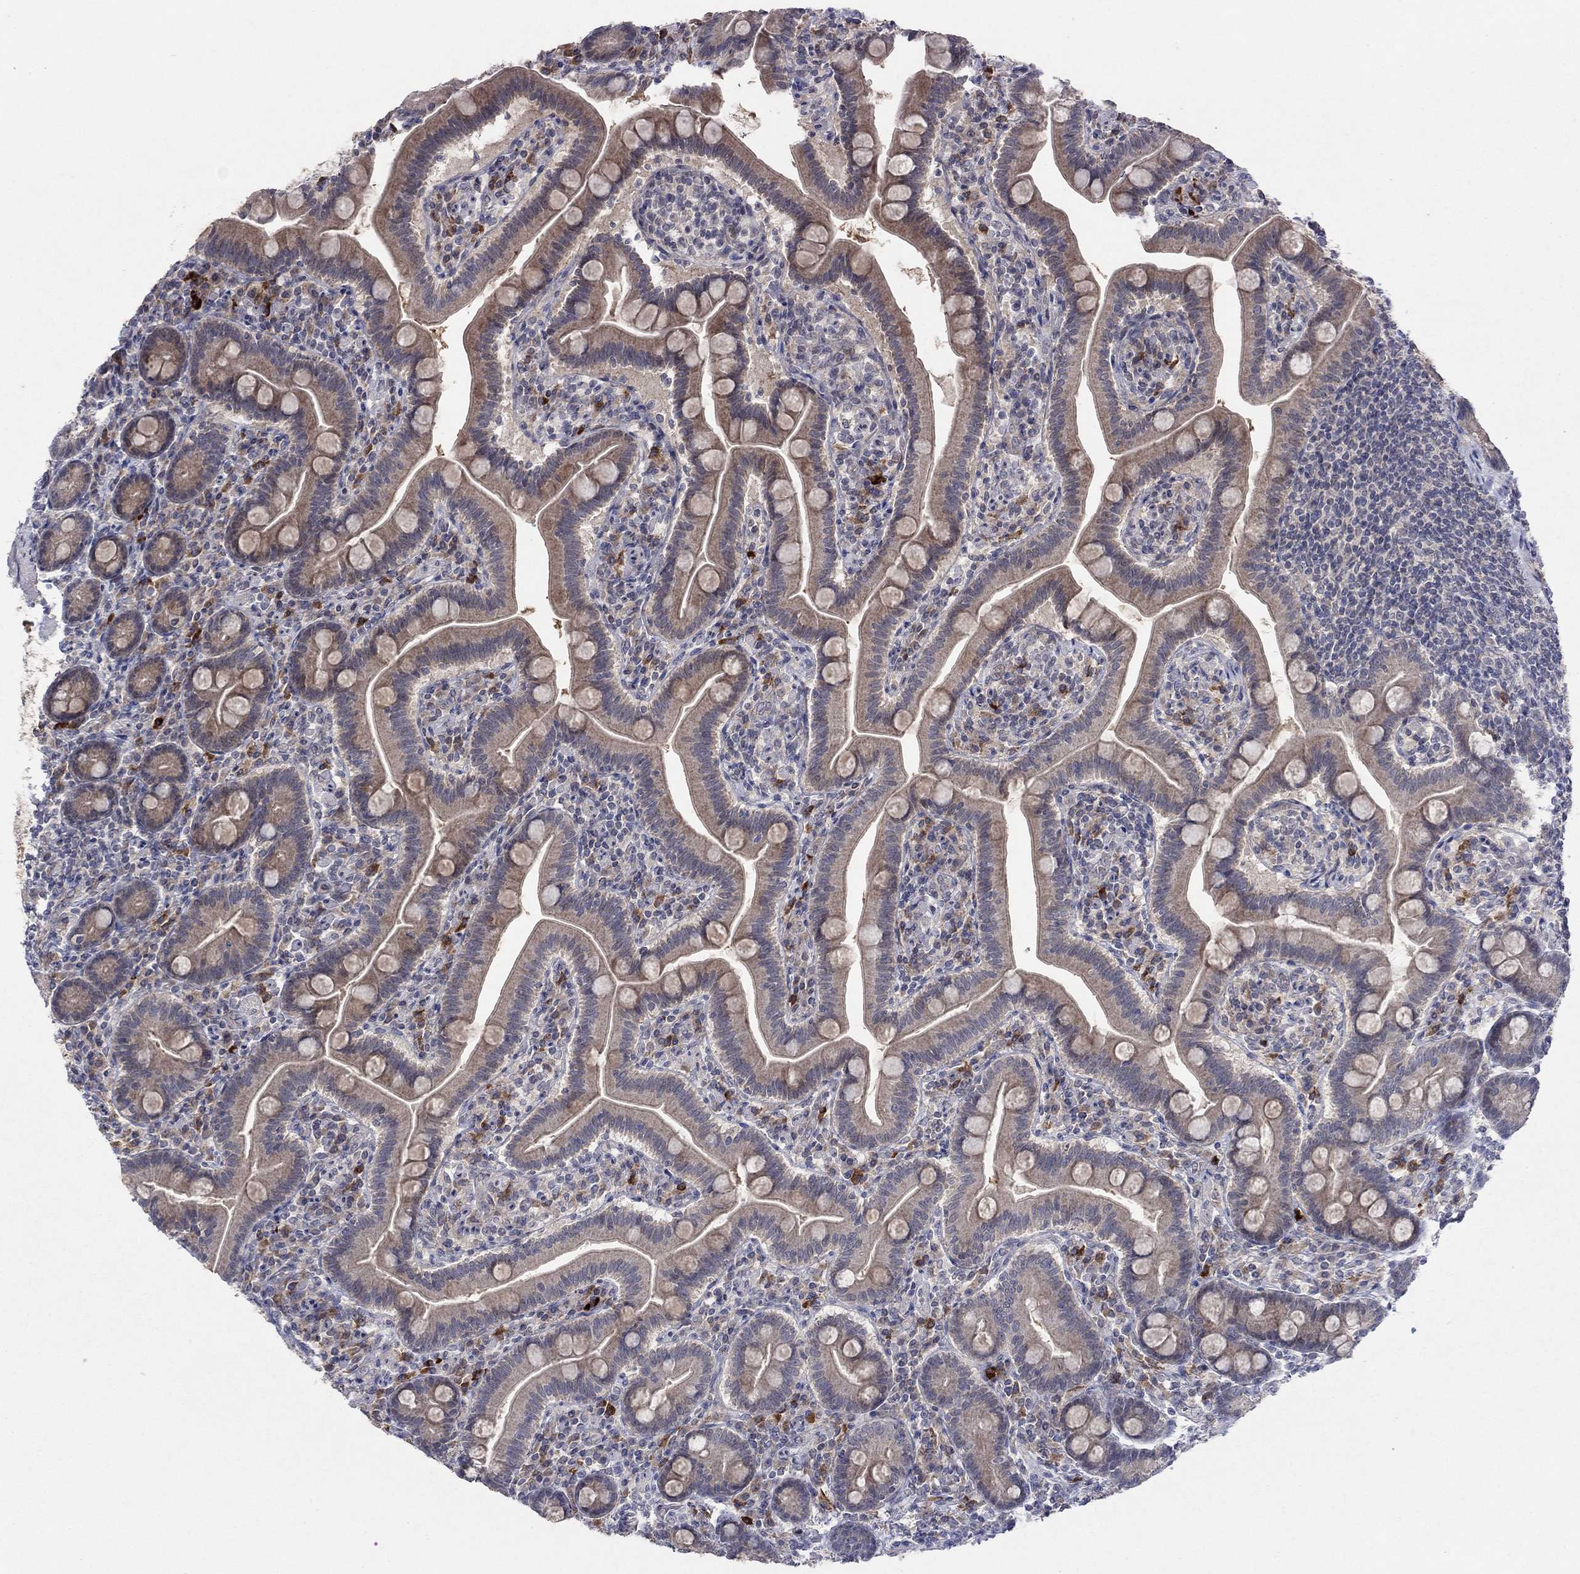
{"staining": {"intensity": "weak", "quantity": "25%-75%", "location": "cytoplasmic/membranous"}, "tissue": "small intestine", "cell_type": "Glandular cells", "image_type": "normal", "snomed": [{"axis": "morphology", "description": "Normal tissue, NOS"}, {"axis": "topography", "description": "Small intestine"}], "caption": "Protein staining demonstrates weak cytoplasmic/membranous expression in about 25%-75% of glandular cells in normal small intestine. (DAB (3,3'-diaminobenzidine) IHC, brown staining for protein, blue staining for nuclei).", "gene": "IL4", "patient": {"sex": "male", "age": 66}}